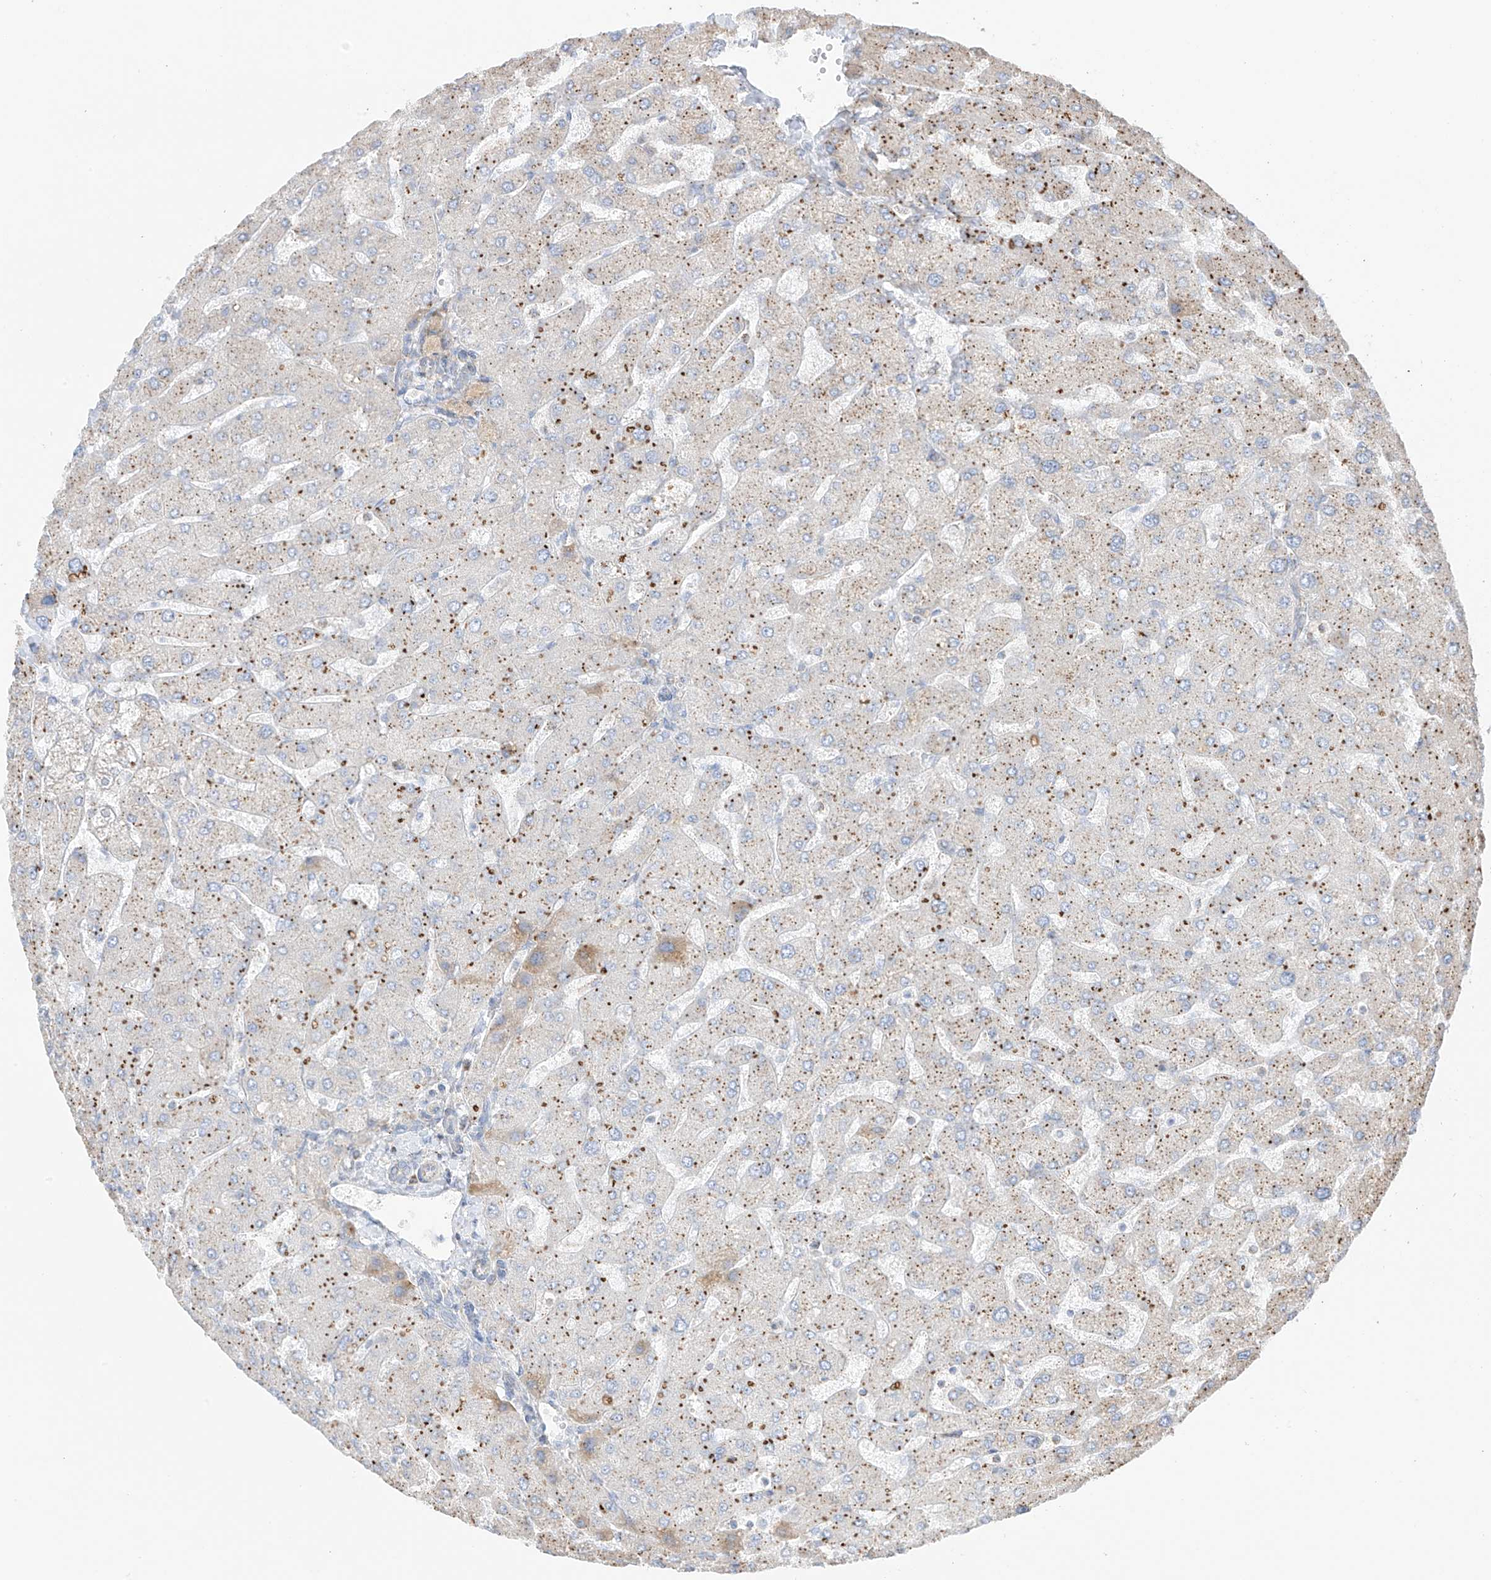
{"staining": {"intensity": "negative", "quantity": "none", "location": "none"}, "tissue": "liver", "cell_type": "Cholangiocytes", "image_type": "normal", "snomed": [{"axis": "morphology", "description": "Normal tissue, NOS"}, {"axis": "topography", "description": "Liver"}], "caption": "An immunohistochemistry (IHC) image of benign liver is shown. There is no staining in cholangiocytes of liver. The staining is performed using DAB (3,3'-diaminobenzidine) brown chromogen with nuclei counter-stained in using hematoxylin.", "gene": "XKR3", "patient": {"sex": "male", "age": 55}}